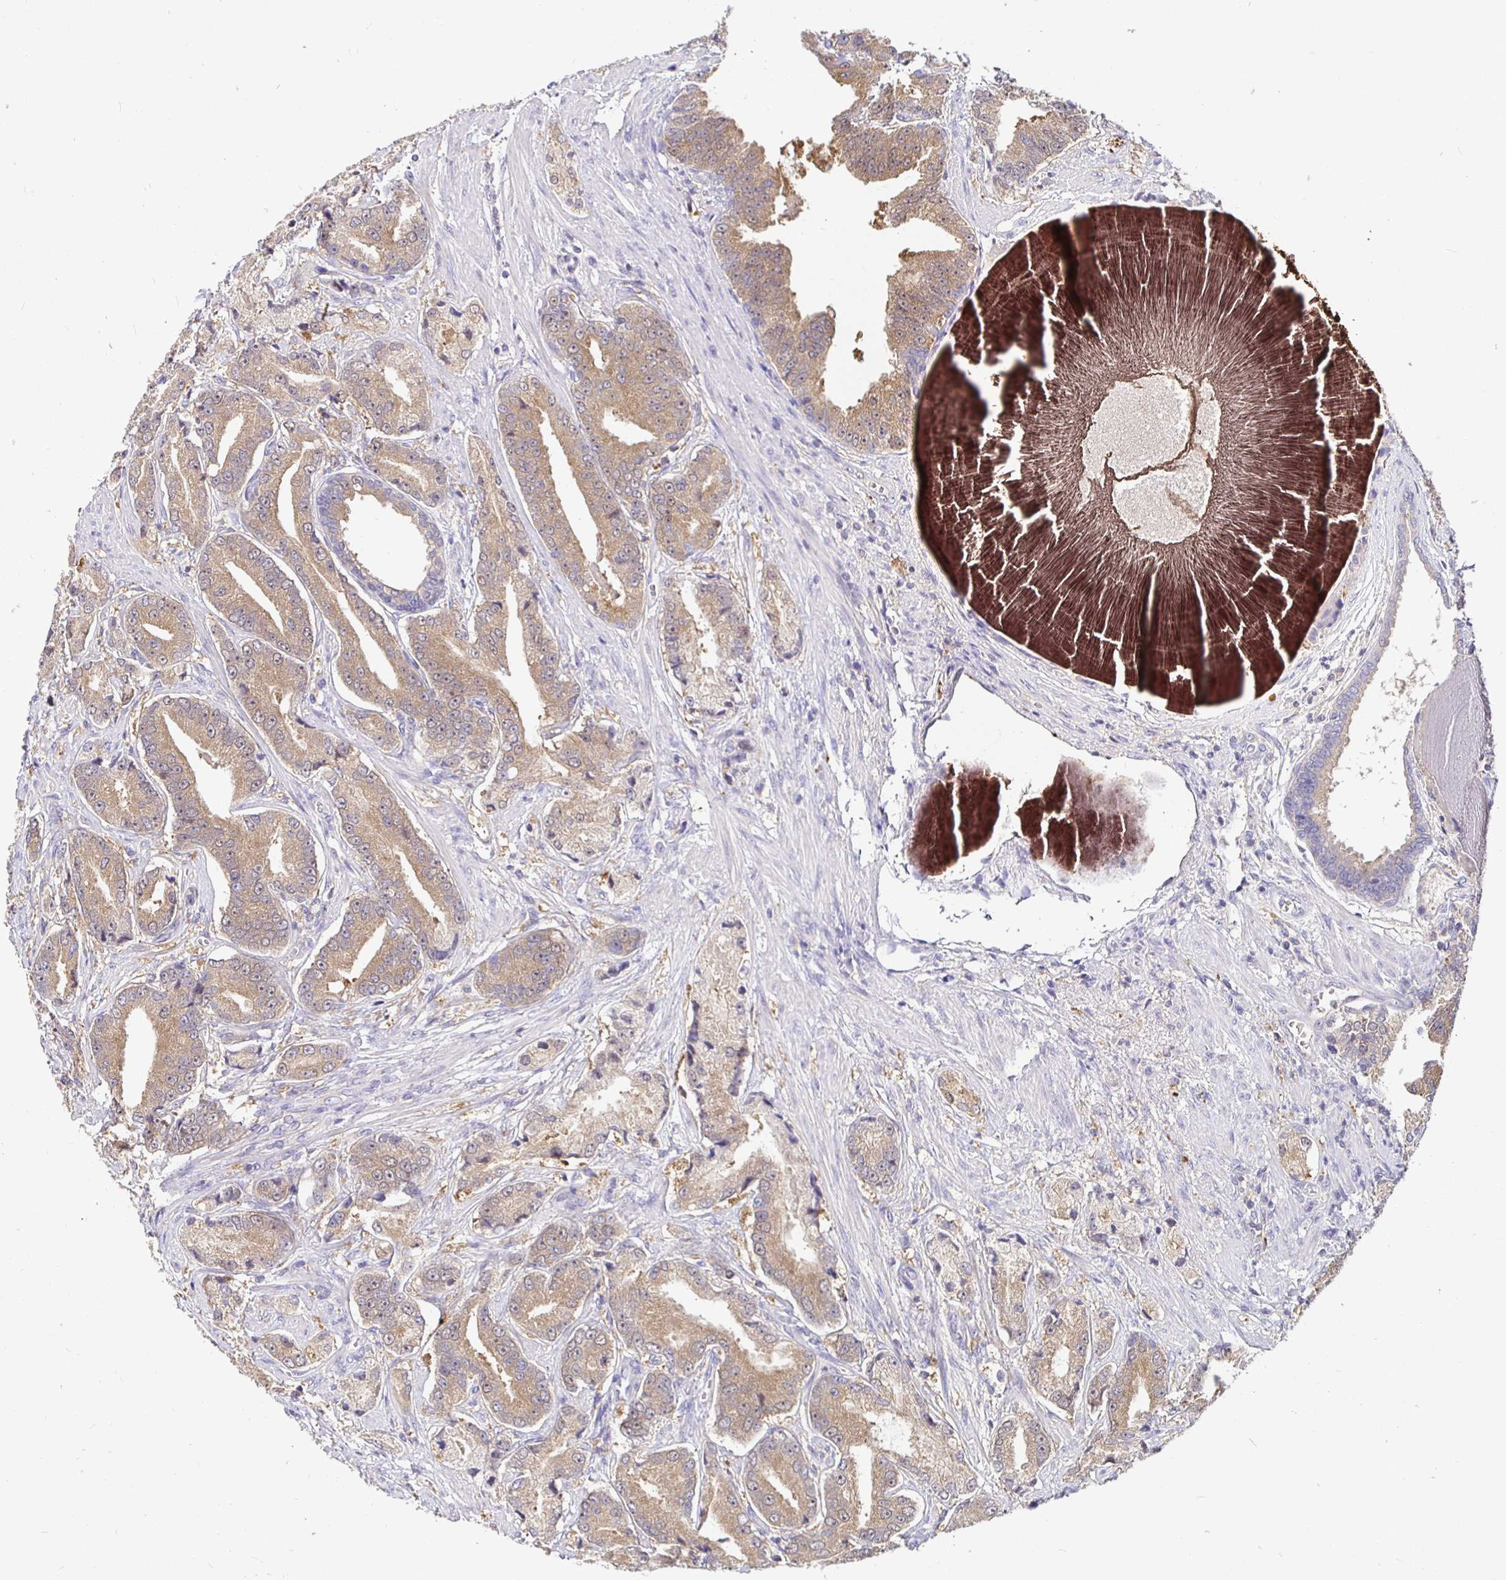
{"staining": {"intensity": "moderate", "quantity": ">75%", "location": "cytoplasmic/membranous"}, "tissue": "prostate cancer", "cell_type": "Tumor cells", "image_type": "cancer", "snomed": [{"axis": "morphology", "description": "Adenocarcinoma, High grade"}, {"axis": "topography", "description": "Prostate and seminal vesicle, NOS"}], "caption": "DAB (3,3'-diaminobenzidine) immunohistochemical staining of prostate cancer exhibits moderate cytoplasmic/membranous protein positivity in approximately >75% of tumor cells.", "gene": "KIF21A", "patient": {"sex": "male", "age": 61}}